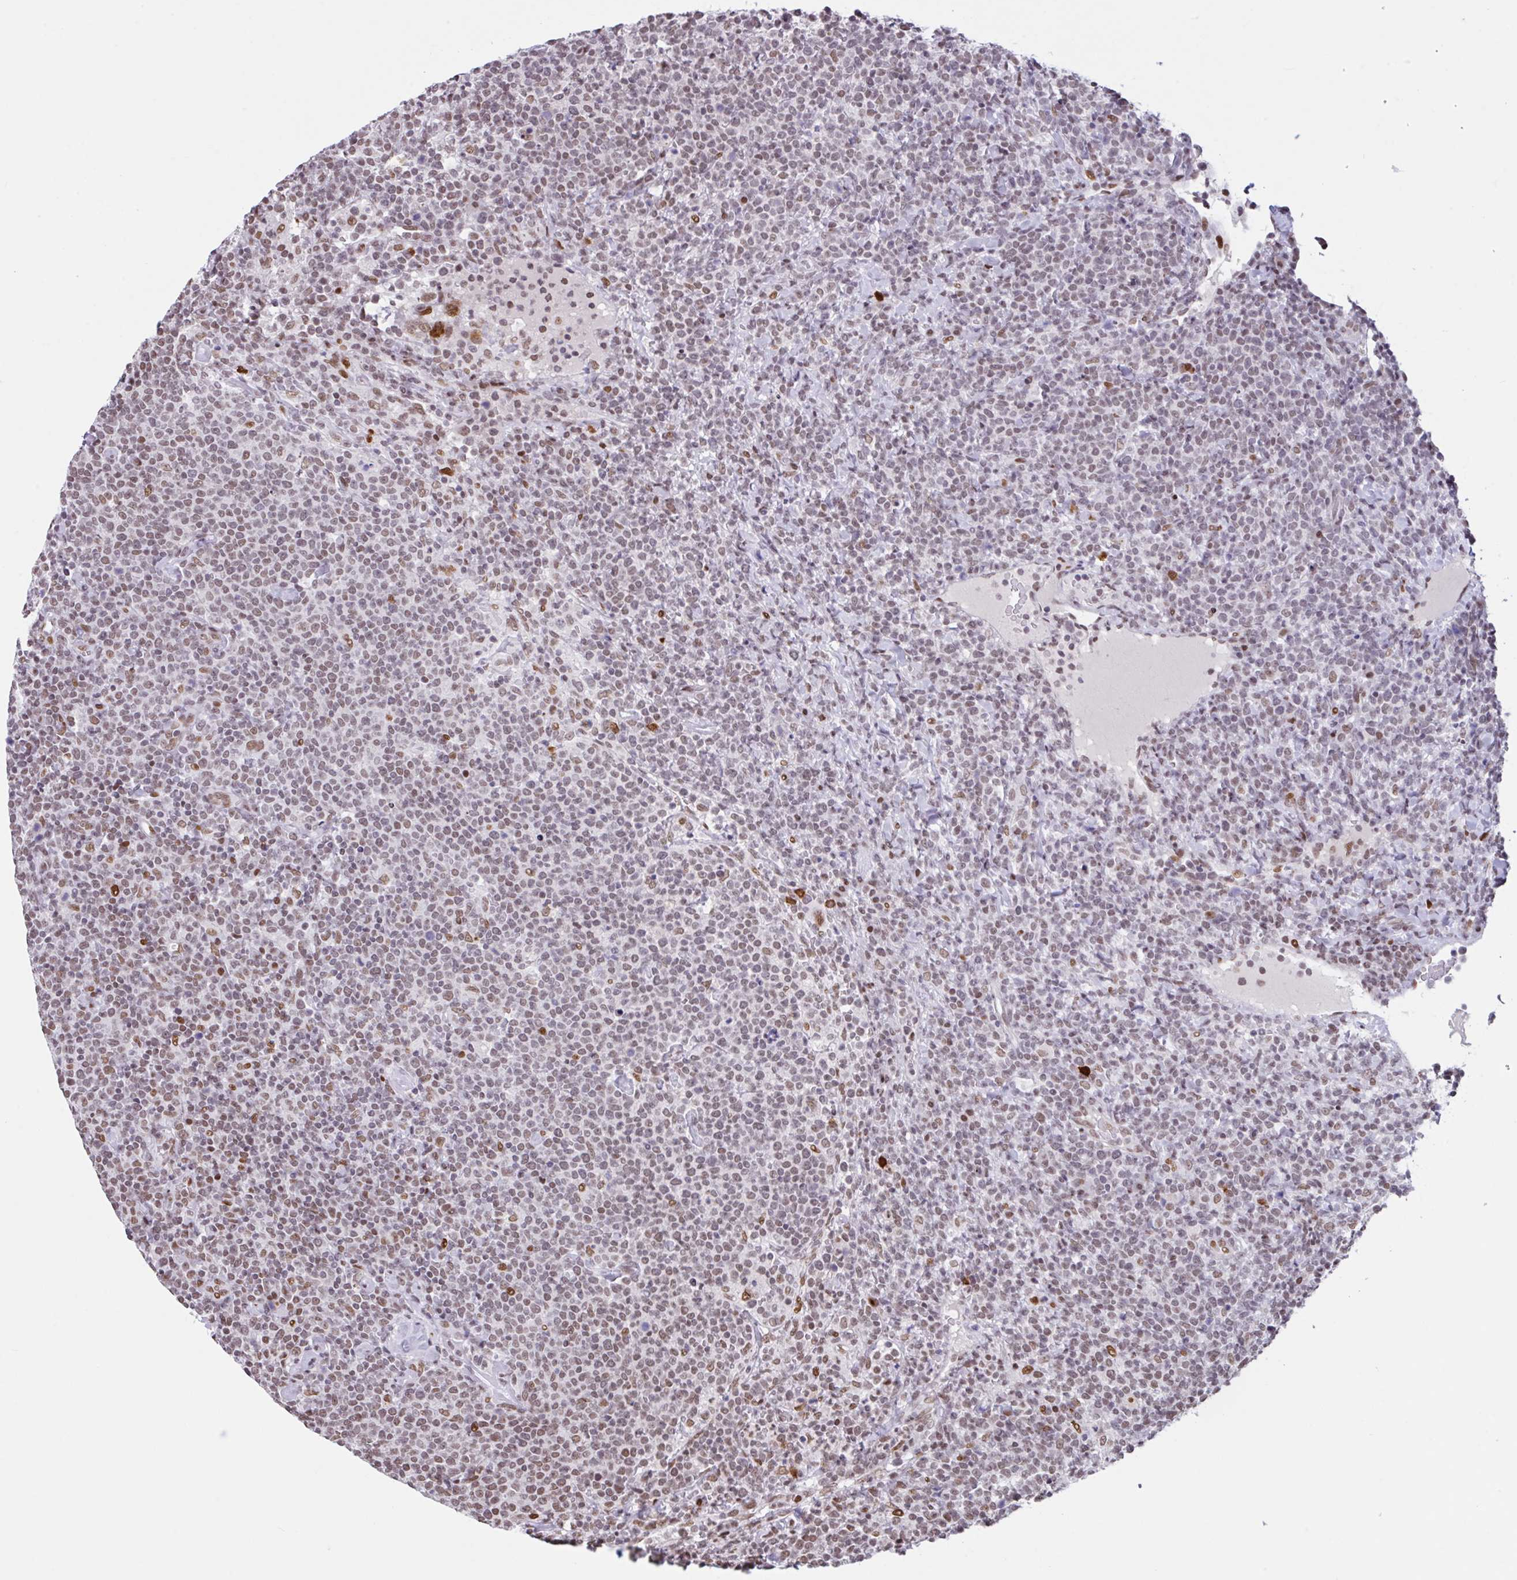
{"staining": {"intensity": "weak", "quantity": "25%-75%", "location": "nuclear"}, "tissue": "lymphoma", "cell_type": "Tumor cells", "image_type": "cancer", "snomed": [{"axis": "morphology", "description": "Malignant lymphoma, non-Hodgkin's type, High grade"}, {"axis": "topography", "description": "Lymph node"}], "caption": "High-magnification brightfield microscopy of high-grade malignant lymphoma, non-Hodgkin's type stained with DAB (3,3'-diaminobenzidine) (brown) and counterstained with hematoxylin (blue). tumor cells exhibit weak nuclear expression is seen in about25%-75% of cells.", "gene": "CLP1", "patient": {"sex": "male", "age": 61}}